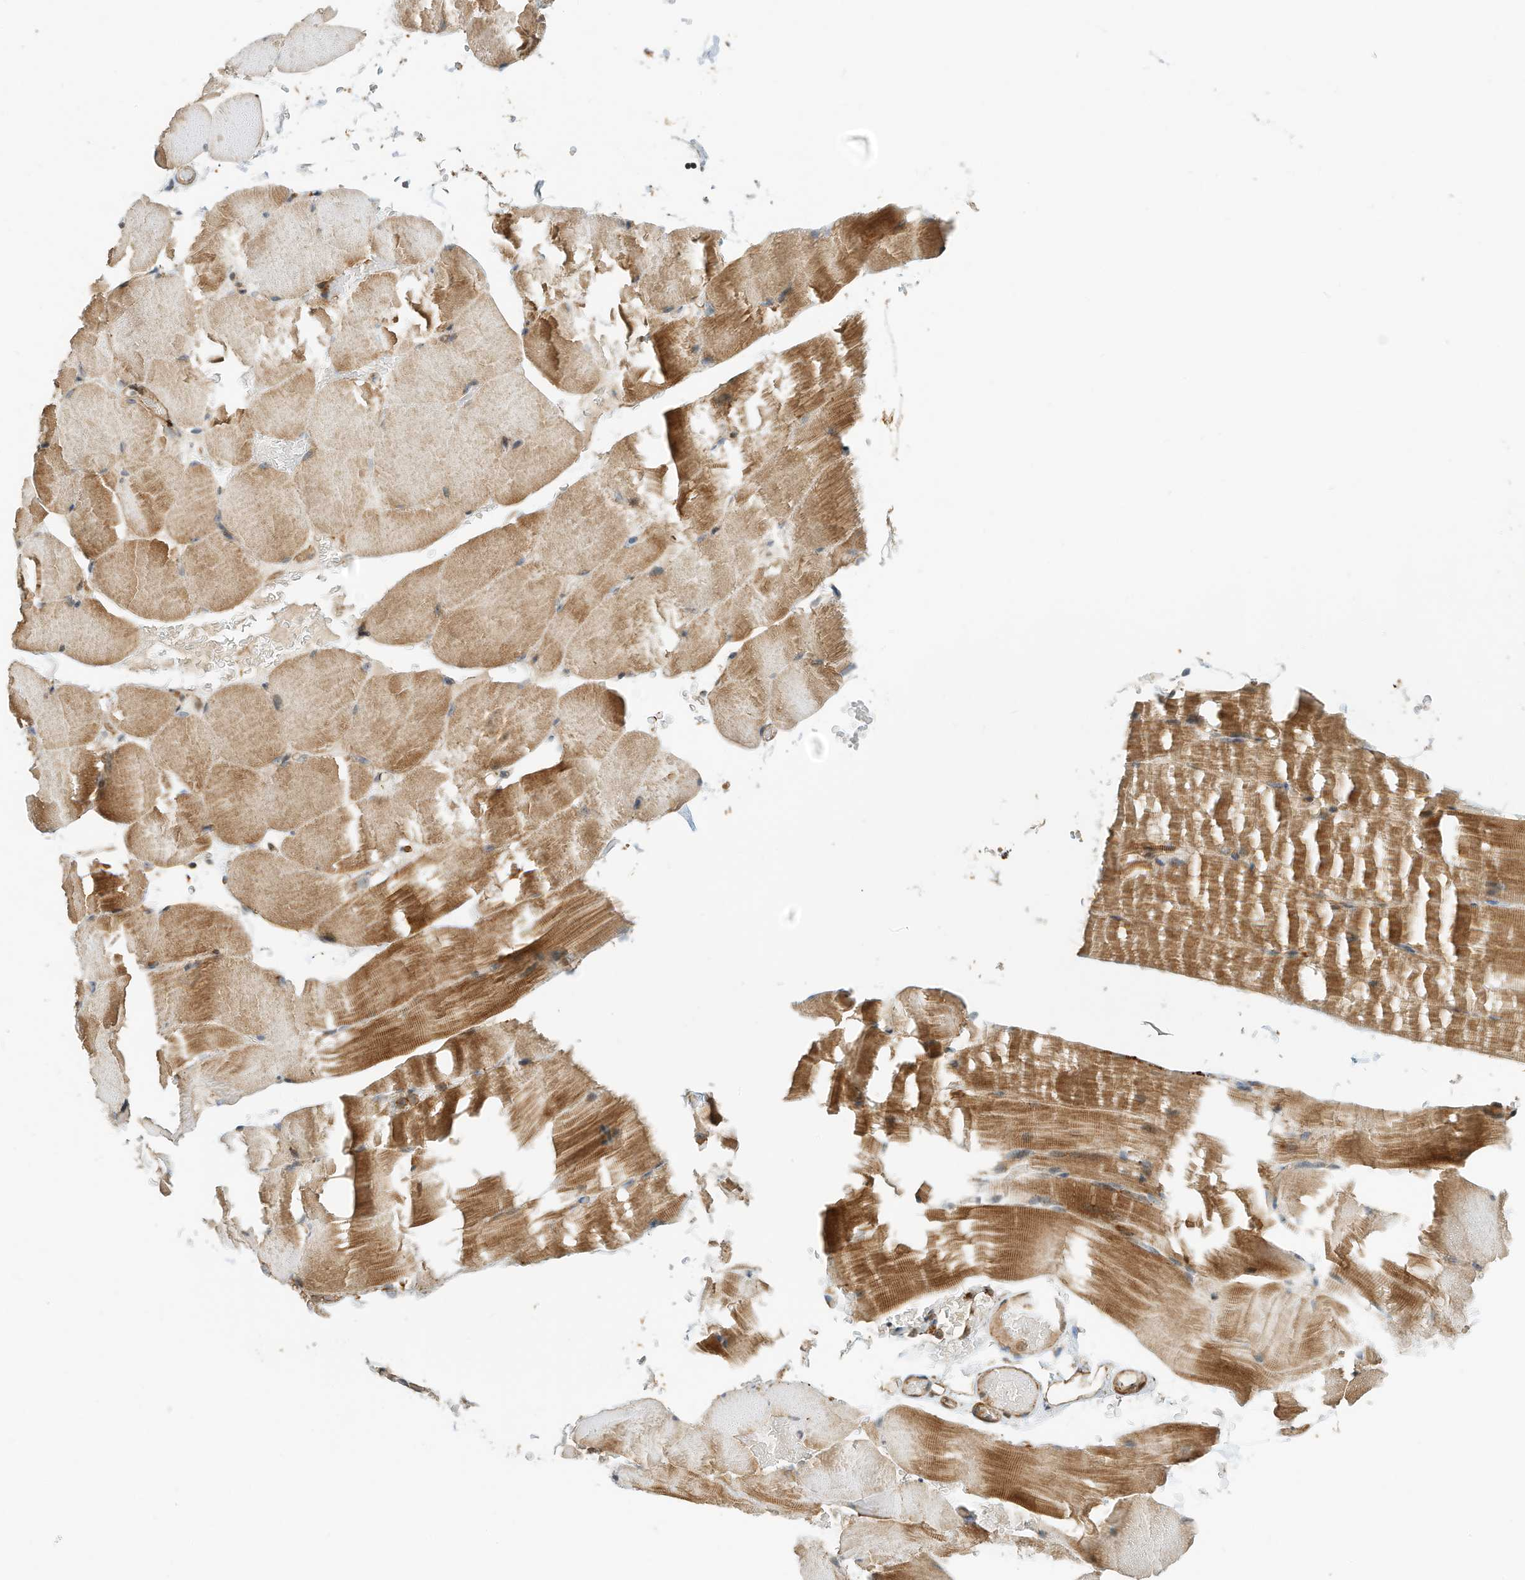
{"staining": {"intensity": "moderate", "quantity": "25%-75%", "location": "cytoplasmic/membranous"}, "tissue": "skeletal muscle", "cell_type": "Myocytes", "image_type": "normal", "snomed": [{"axis": "morphology", "description": "Normal tissue, NOS"}, {"axis": "topography", "description": "Skeletal muscle"}, {"axis": "topography", "description": "Parathyroid gland"}], "caption": "A medium amount of moderate cytoplasmic/membranous positivity is present in approximately 25%-75% of myocytes in unremarkable skeletal muscle.", "gene": "CPAMD8", "patient": {"sex": "female", "age": 37}}